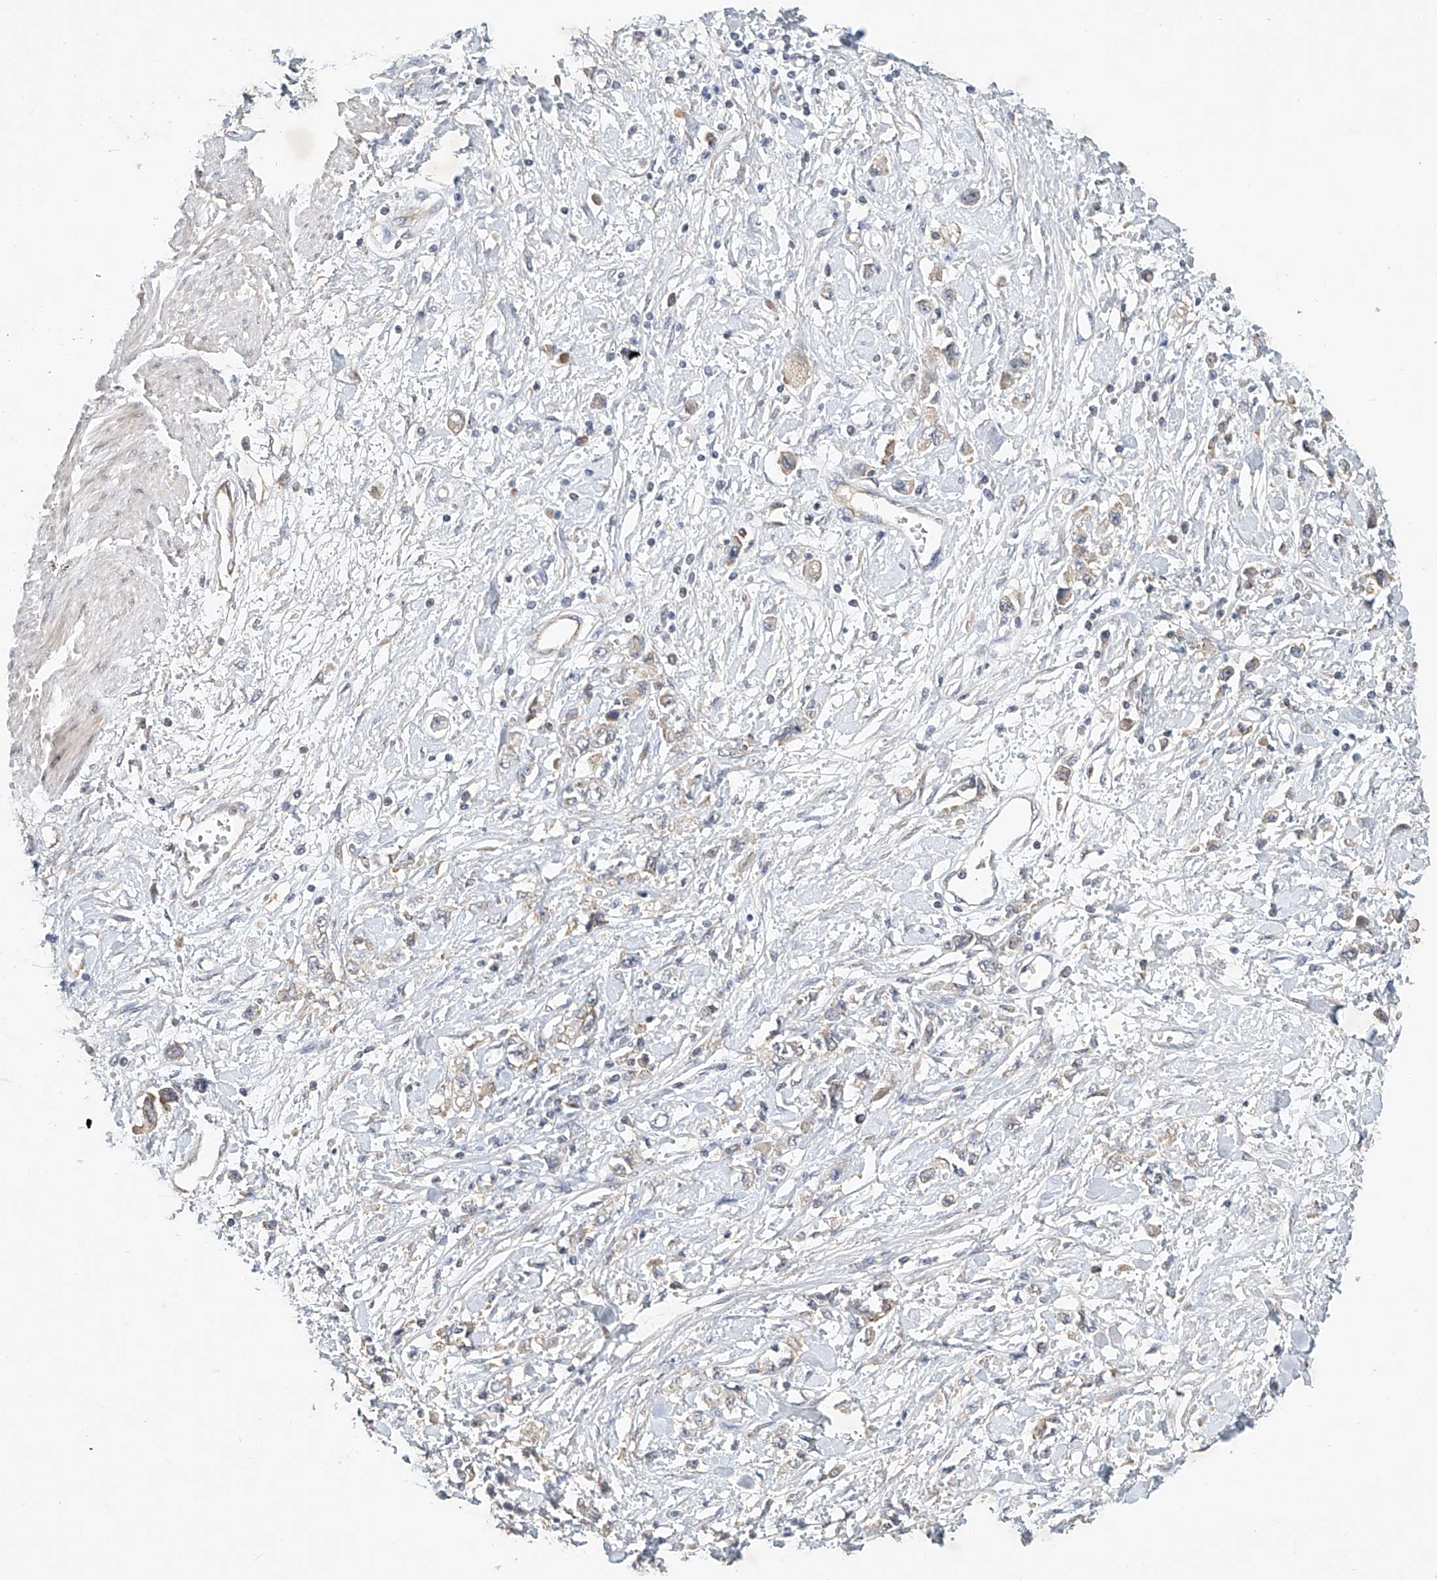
{"staining": {"intensity": "weak", "quantity": "<25%", "location": "cytoplasmic/membranous"}, "tissue": "stomach cancer", "cell_type": "Tumor cells", "image_type": "cancer", "snomed": [{"axis": "morphology", "description": "Adenocarcinoma, NOS"}, {"axis": "topography", "description": "Stomach"}], "caption": "IHC photomicrograph of stomach adenocarcinoma stained for a protein (brown), which displays no positivity in tumor cells. (DAB immunohistochemistry (IHC), high magnification).", "gene": "CARMIL1", "patient": {"sex": "female", "age": 76}}